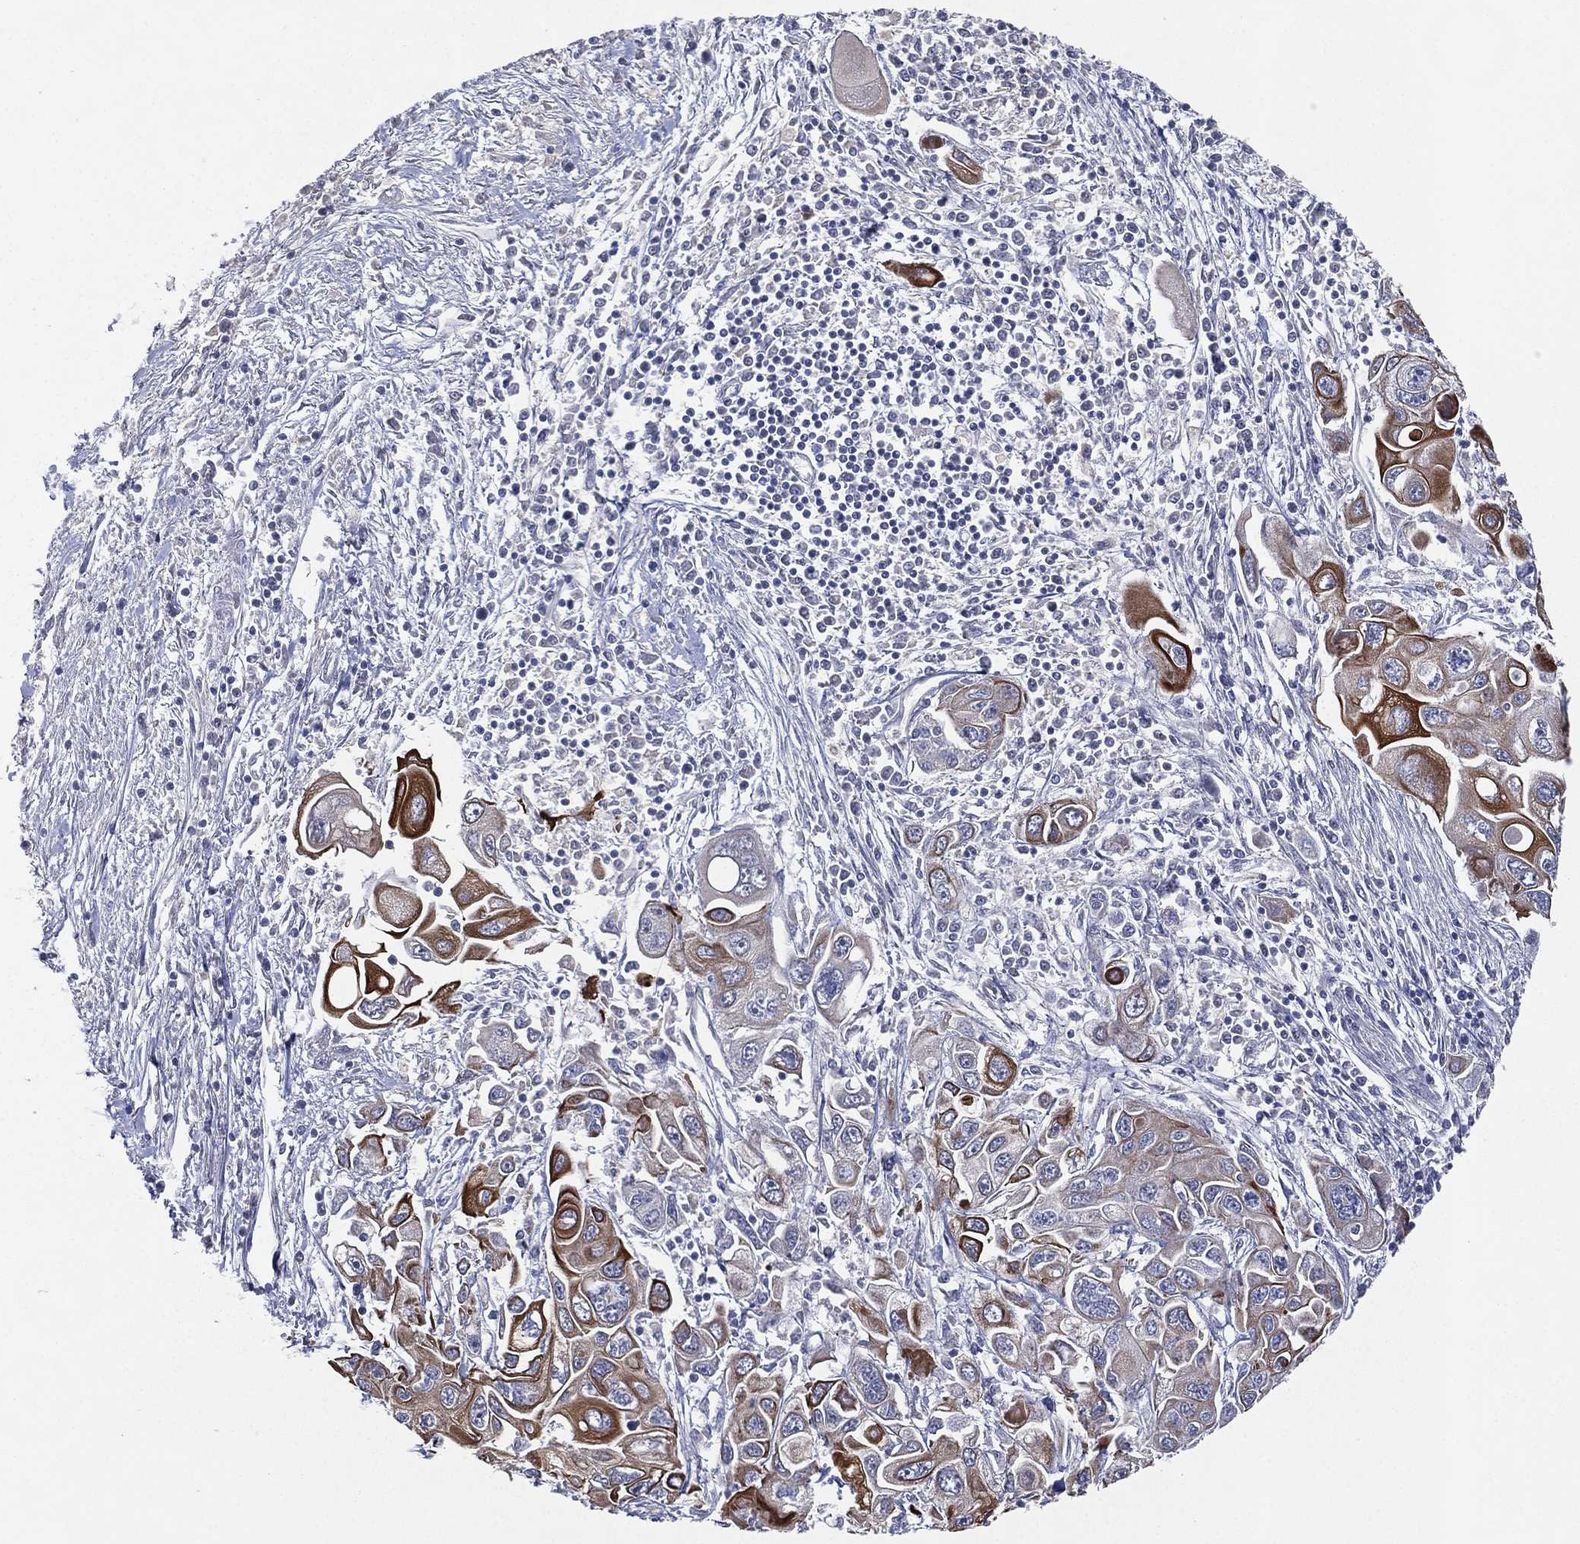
{"staining": {"intensity": "strong", "quantity": "<25%", "location": "cytoplasmic/membranous"}, "tissue": "pancreatic cancer", "cell_type": "Tumor cells", "image_type": "cancer", "snomed": [{"axis": "morphology", "description": "Adenocarcinoma, NOS"}, {"axis": "topography", "description": "Pancreas"}], "caption": "Pancreatic adenocarcinoma tissue displays strong cytoplasmic/membranous positivity in about <25% of tumor cells", "gene": "KAT14", "patient": {"sex": "male", "age": 70}}